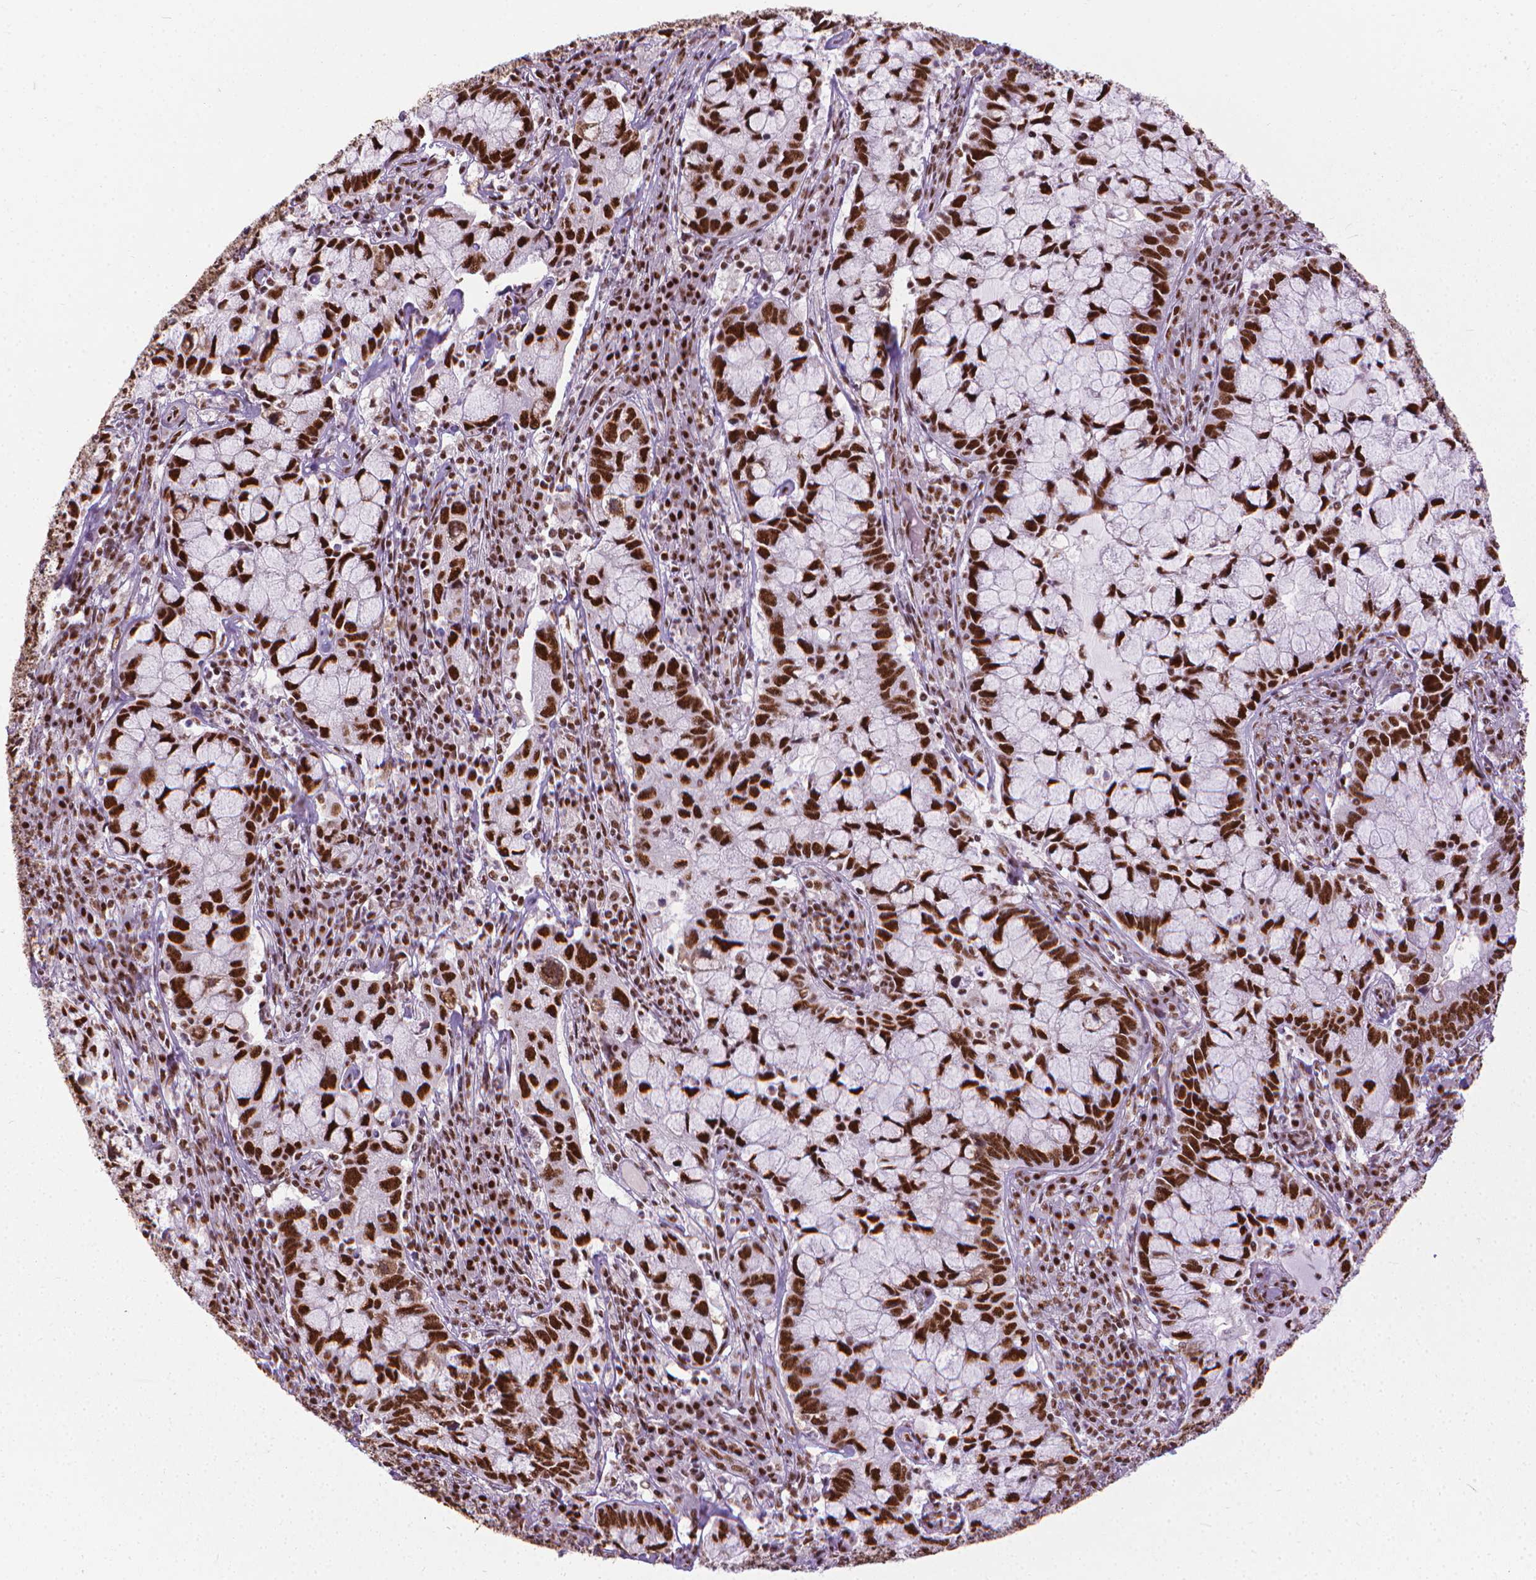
{"staining": {"intensity": "strong", "quantity": ">75%", "location": "nuclear"}, "tissue": "cervical cancer", "cell_type": "Tumor cells", "image_type": "cancer", "snomed": [{"axis": "morphology", "description": "Adenocarcinoma, NOS"}, {"axis": "topography", "description": "Cervix"}], "caption": "IHC of human cervical adenocarcinoma displays high levels of strong nuclear positivity in about >75% of tumor cells. (DAB (3,3'-diaminobenzidine) = brown stain, brightfield microscopy at high magnification).", "gene": "AKAP8", "patient": {"sex": "female", "age": 40}}